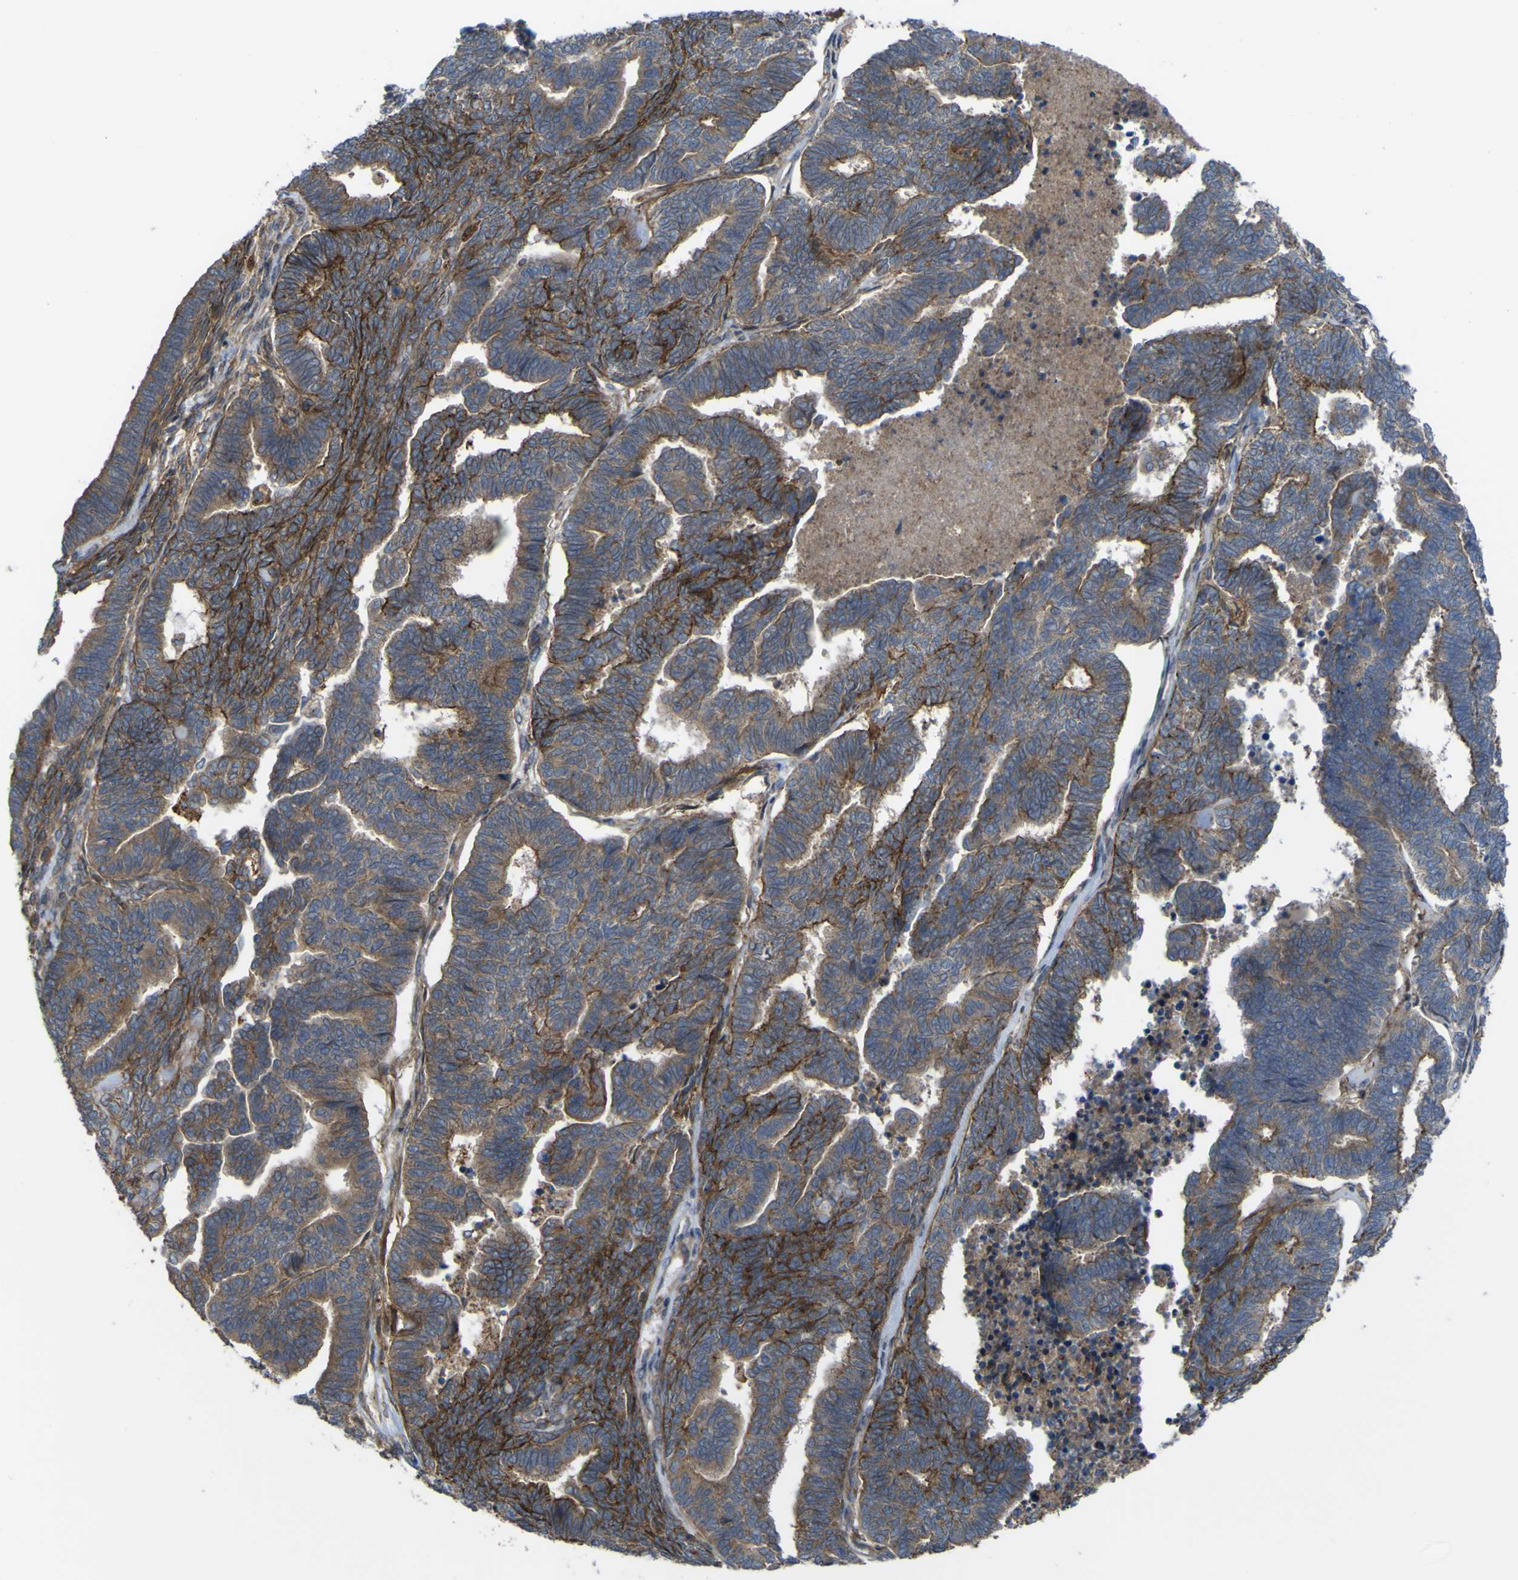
{"staining": {"intensity": "weak", "quantity": ">75%", "location": "cytoplasmic/membranous"}, "tissue": "endometrial cancer", "cell_type": "Tumor cells", "image_type": "cancer", "snomed": [{"axis": "morphology", "description": "Adenocarcinoma, NOS"}, {"axis": "topography", "description": "Endometrium"}], "caption": "Immunohistochemical staining of human endometrial cancer (adenocarcinoma) reveals low levels of weak cytoplasmic/membranous staining in about >75% of tumor cells.", "gene": "FBXO30", "patient": {"sex": "female", "age": 70}}